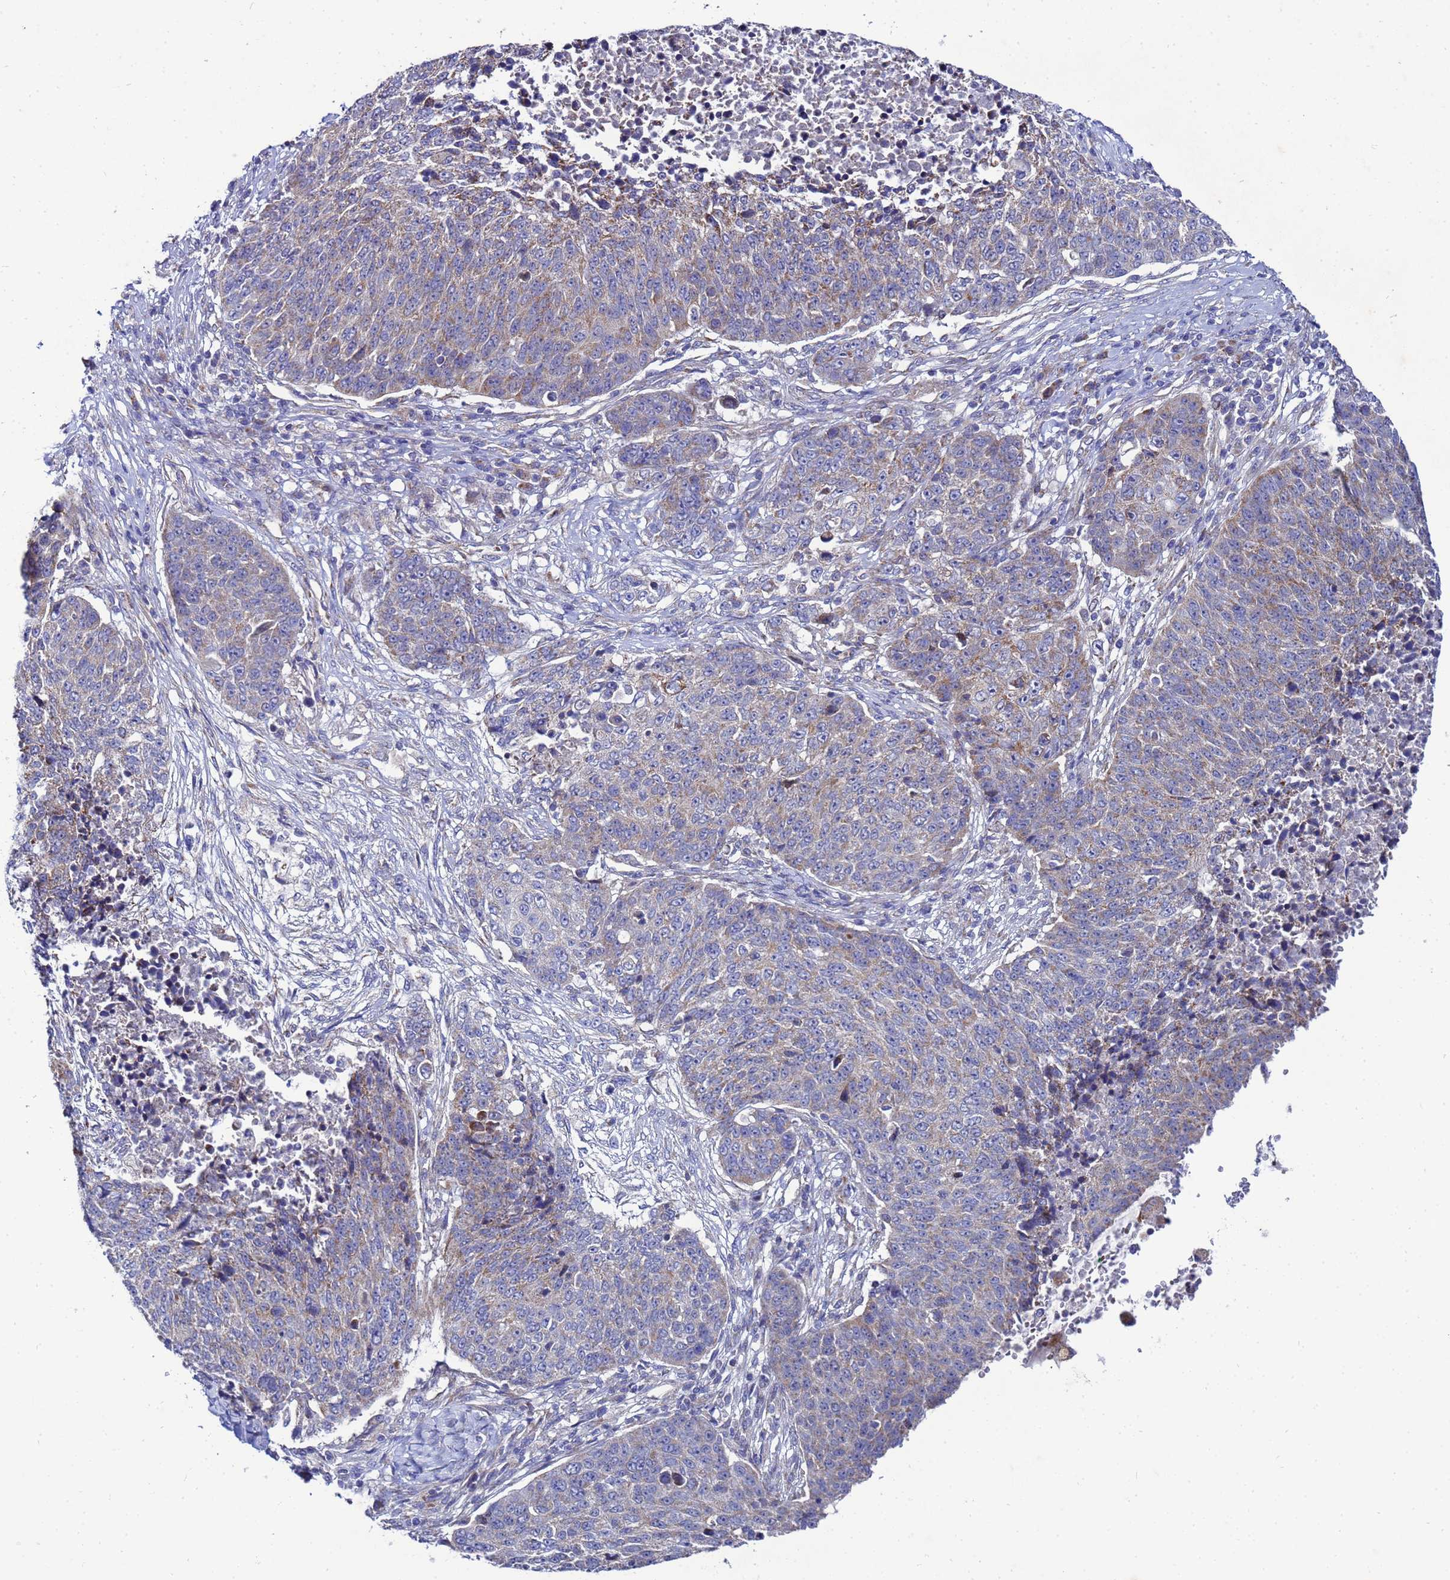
{"staining": {"intensity": "moderate", "quantity": "25%-75%", "location": "cytoplasmic/membranous"}, "tissue": "lung cancer", "cell_type": "Tumor cells", "image_type": "cancer", "snomed": [{"axis": "morphology", "description": "Normal tissue, NOS"}, {"axis": "morphology", "description": "Squamous cell carcinoma, NOS"}, {"axis": "topography", "description": "Lymph node"}, {"axis": "topography", "description": "Lung"}], "caption": "Immunohistochemical staining of lung cancer (squamous cell carcinoma) shows moderate cytoplasmic/membranous protein staining in approximately 25%-75% of tumor cells.", "gene": "FAHD2A", "patient": {"sex": "male", "age": 66}}